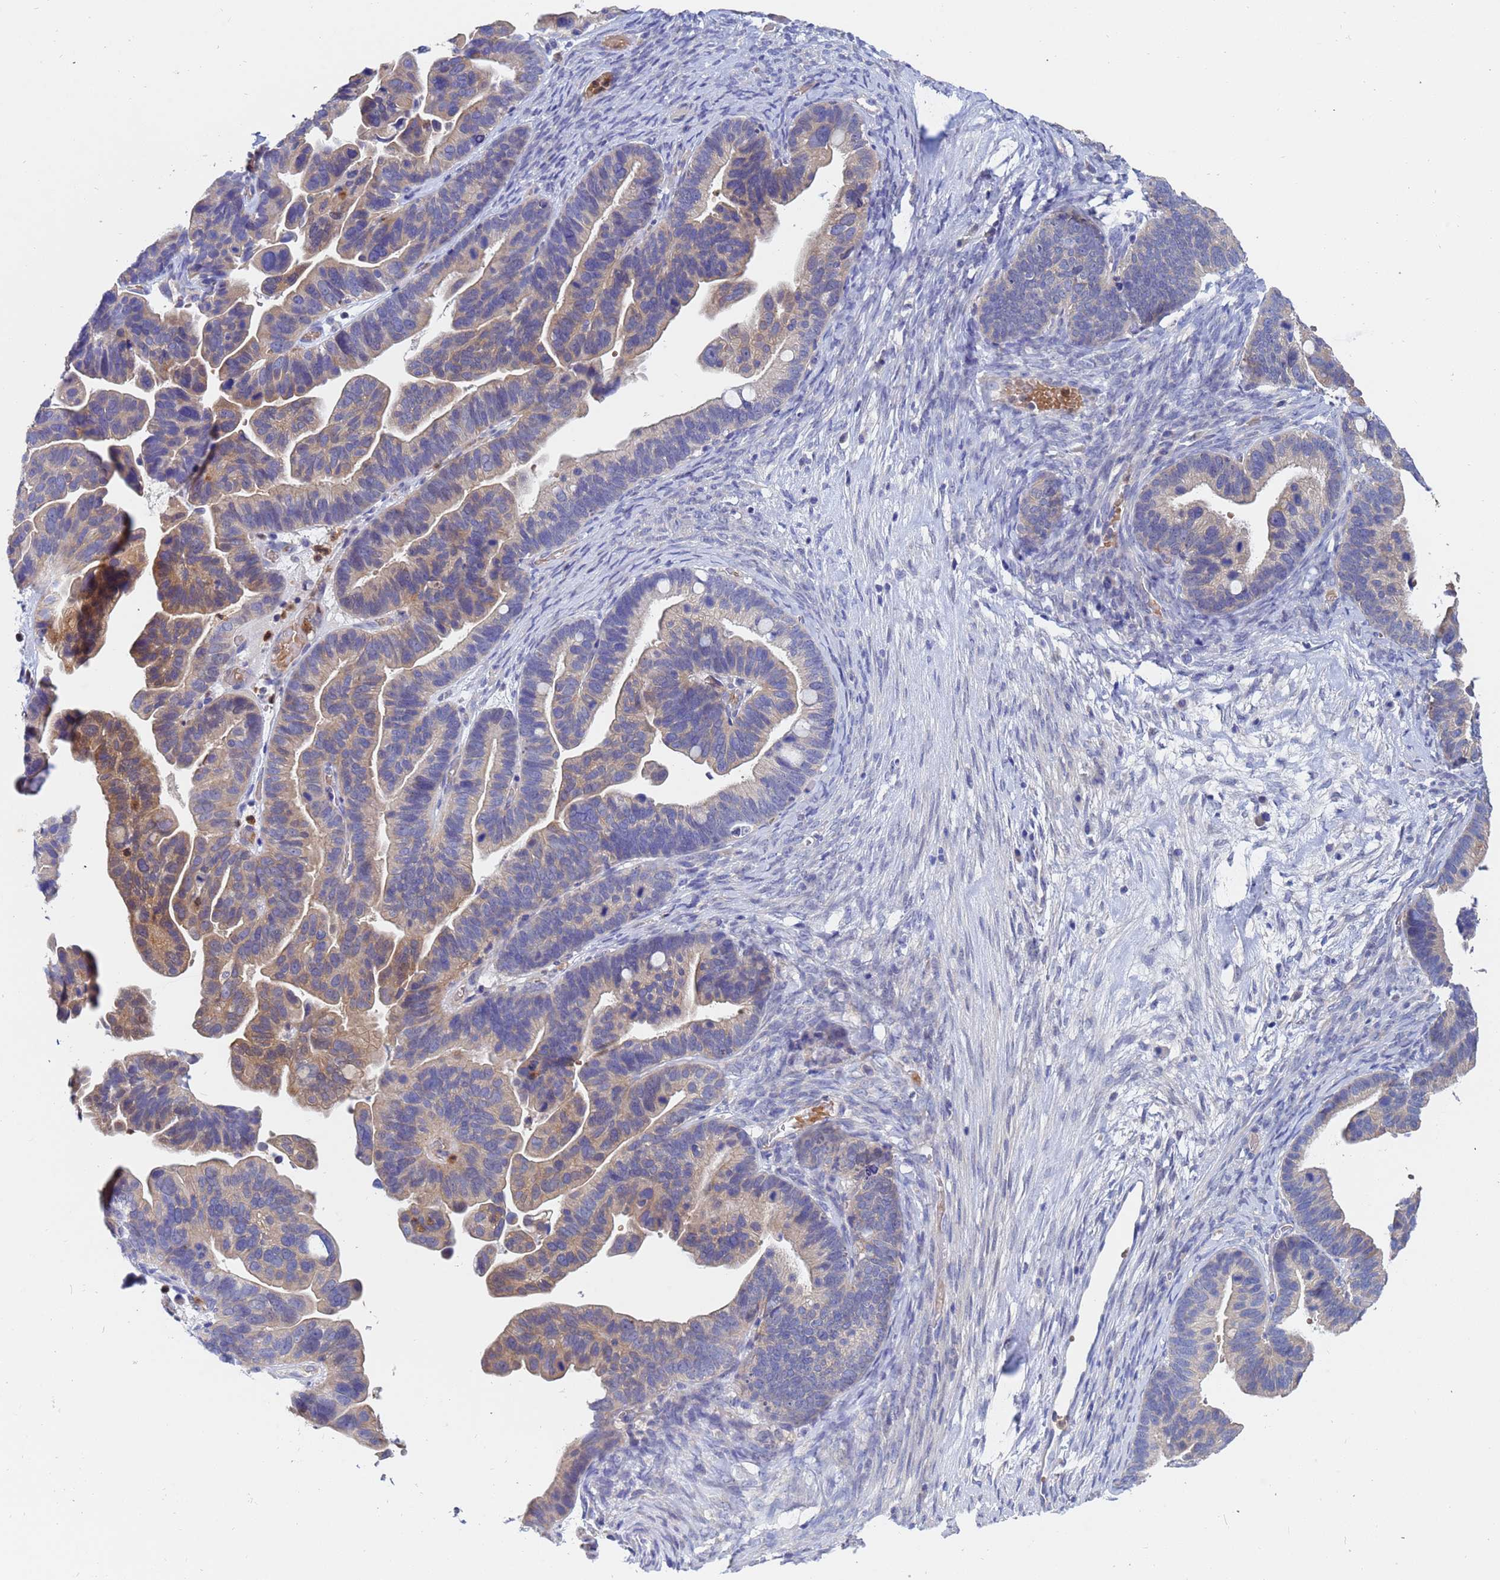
{"staining": {"intensity": "moderate", "quantity": "25%-75%", "location": "cytoplasmic/membranous"}, "tissue": "ovarian cancer", "cell_type": "Tumor cells", "image_type": "cancer", "snomed": [{"axis": "morphology", "description": "Cystadenocarcinoma, serous, NOS"}, {"axis": "topography", "description": "Ovary"}], "caption": "A photomicrograph of ovarian serous cystadenocarcinoma stained for a protein demonstrates moderate cytoplasmic/membranous brown staining in tumor cells. The protein is stained brown, and the nuclei are stained in blue (DAB (3,3'-diaminobenzidine) IHC with brightfield microscopy, high magnification).", "gene": "TTLL11", "patient": {"sex": "female", "age": 56}}